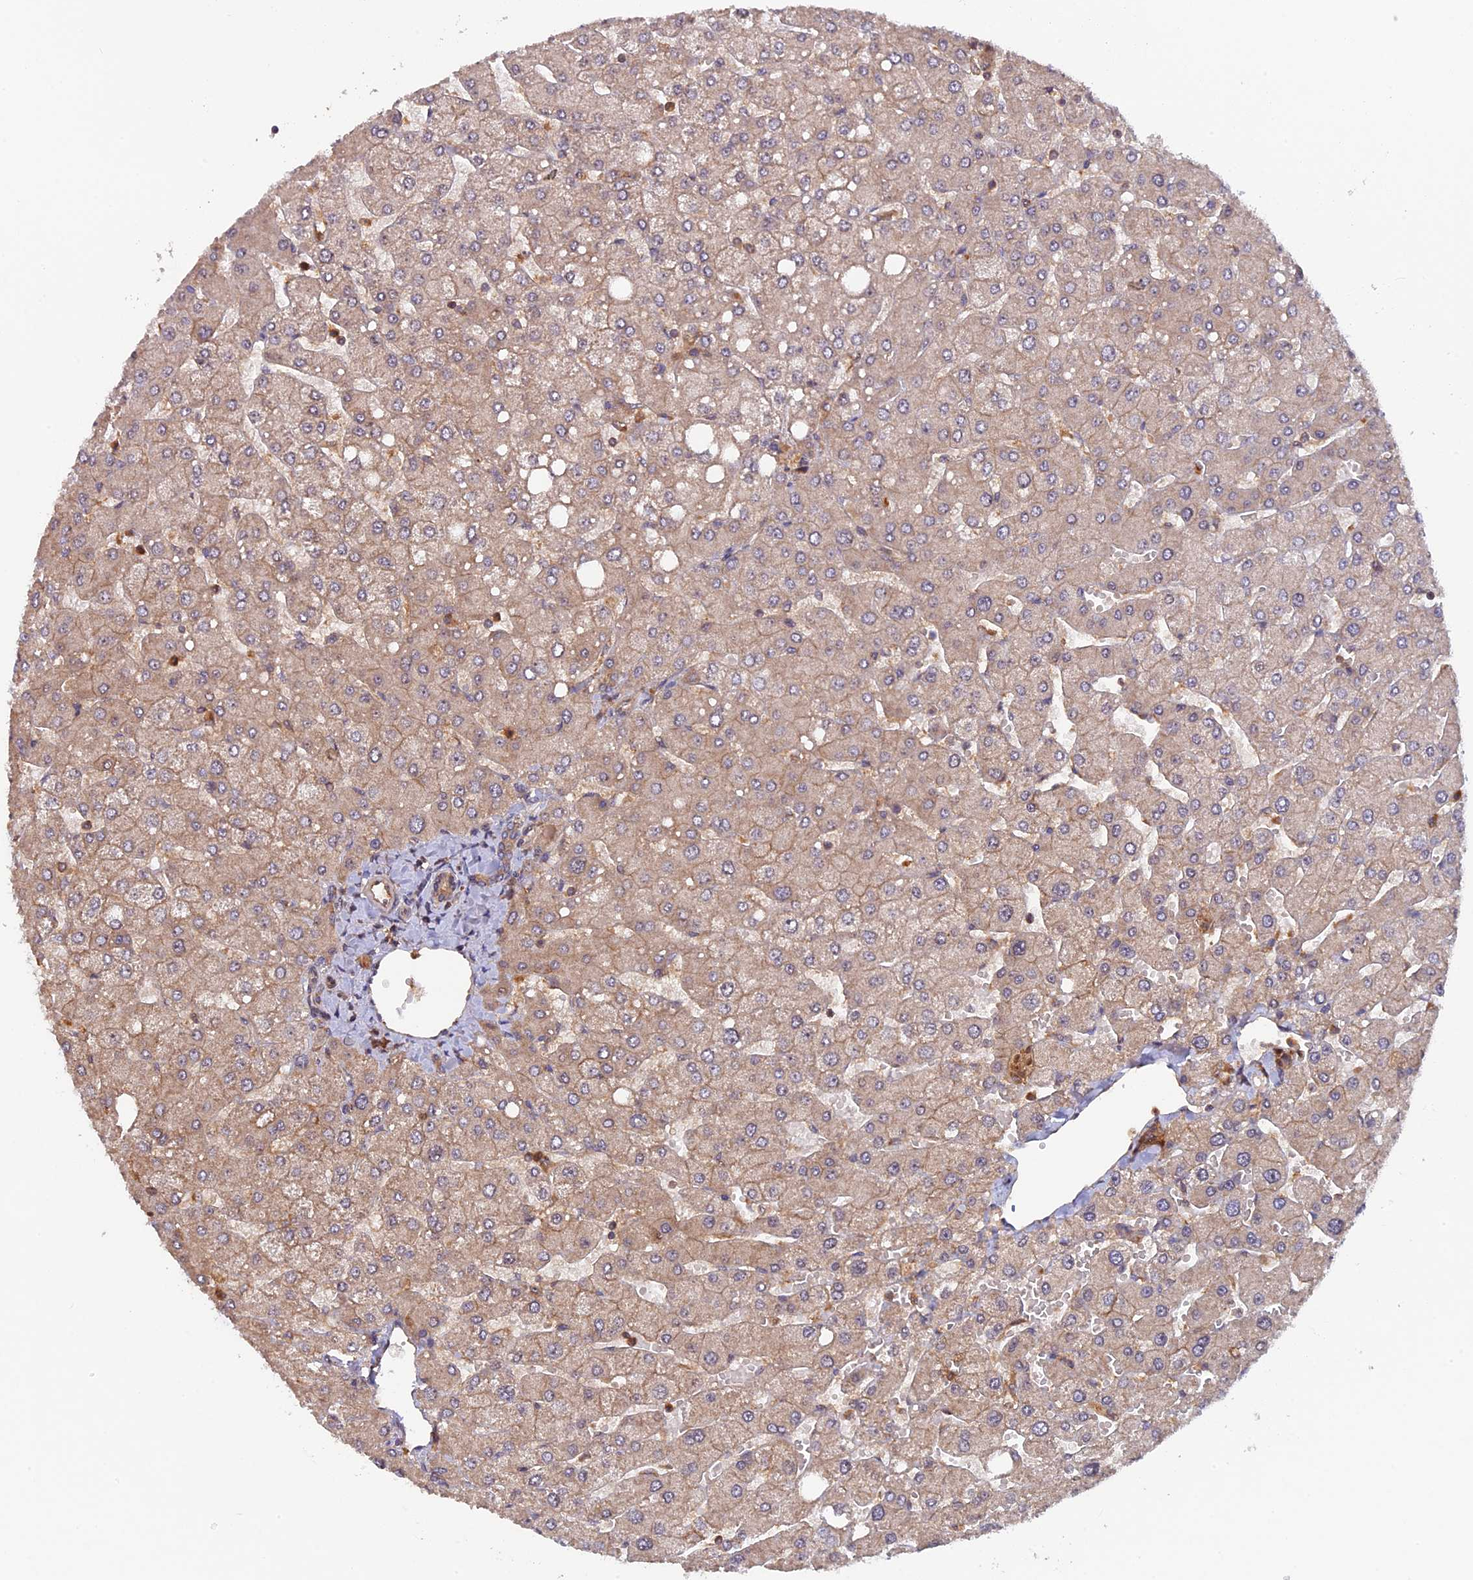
{"staining": {"intensity": "weak", "quantity": ">75%", "location": "cytoplasmic/membranous"}, "tissue": "liver", "cell_type": "Cholangiocytes", "image_type": "normal", "snomed": [{"axis": "morphology", "description": "Normal tissue, NOS"}, {"axis": "topography", "description": "Liver"}], "caption": "Immunohistochemistry (IHC) (DAB) staining of normal liver shows weak cytoplasmic/membranous protein staining in approximately >75% of cholangiocytes.", "gene": "FERMT1", "patient": {"sex": "male", "age": 55}}